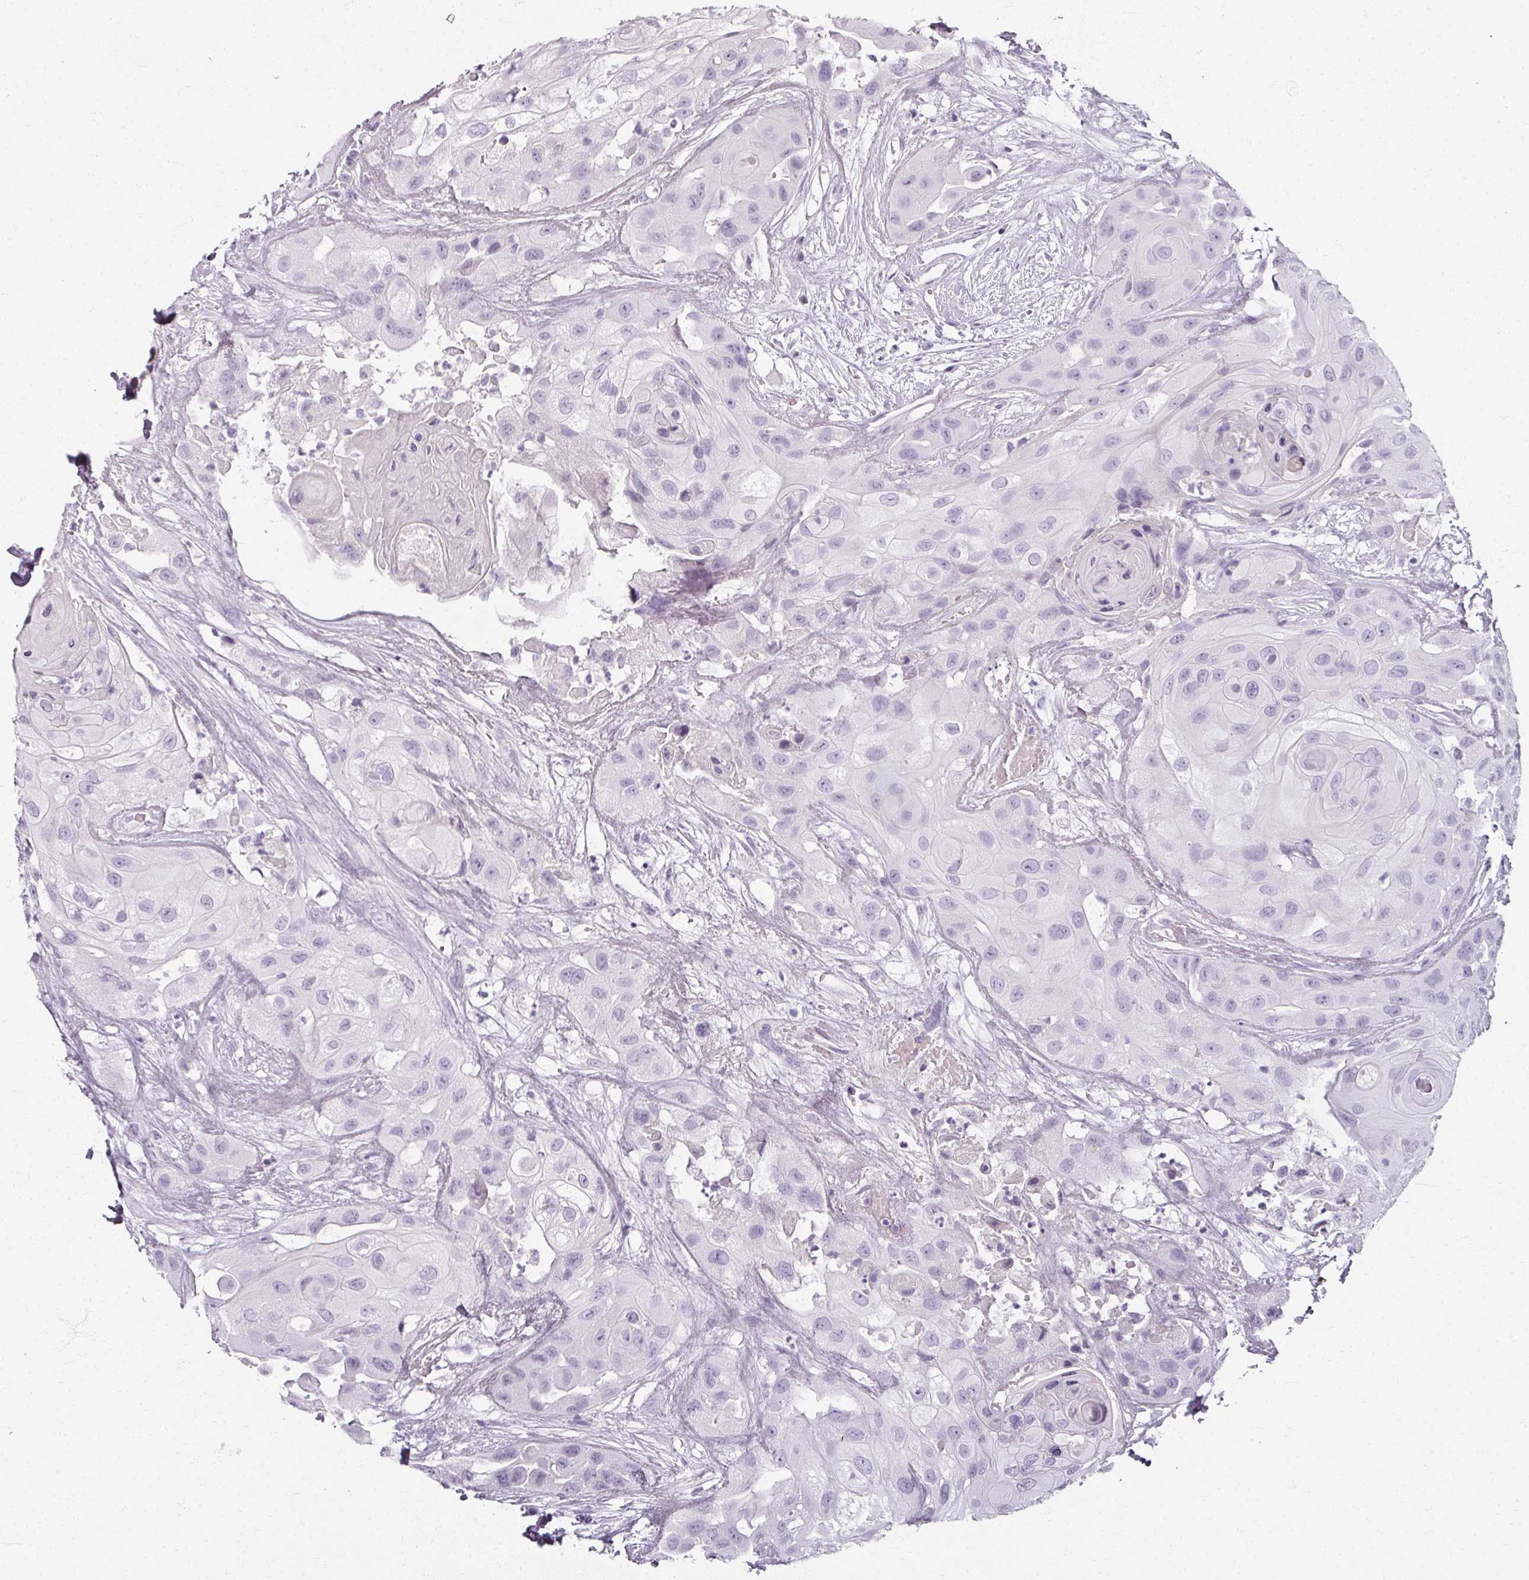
{"staining": {"intensity": "negative", "quantity": "none", "location": "none"}, "tissue": "head and neck cancer", "cell_type": "Tumor cells", "image_type": "cancer", "snomed": [{"axis": "morphology", "description": "Squamous cell carcinoma, NOS"}, {"axis": "topography", "description": "Head-Neck"}], "caption": "This is an immunohistochemistry micrograph of head and neck squamous cell carcinoma. There is no staining in tumor cells.", "gene": "REG3G", "patient": {"sex": "male", "age": 83}}